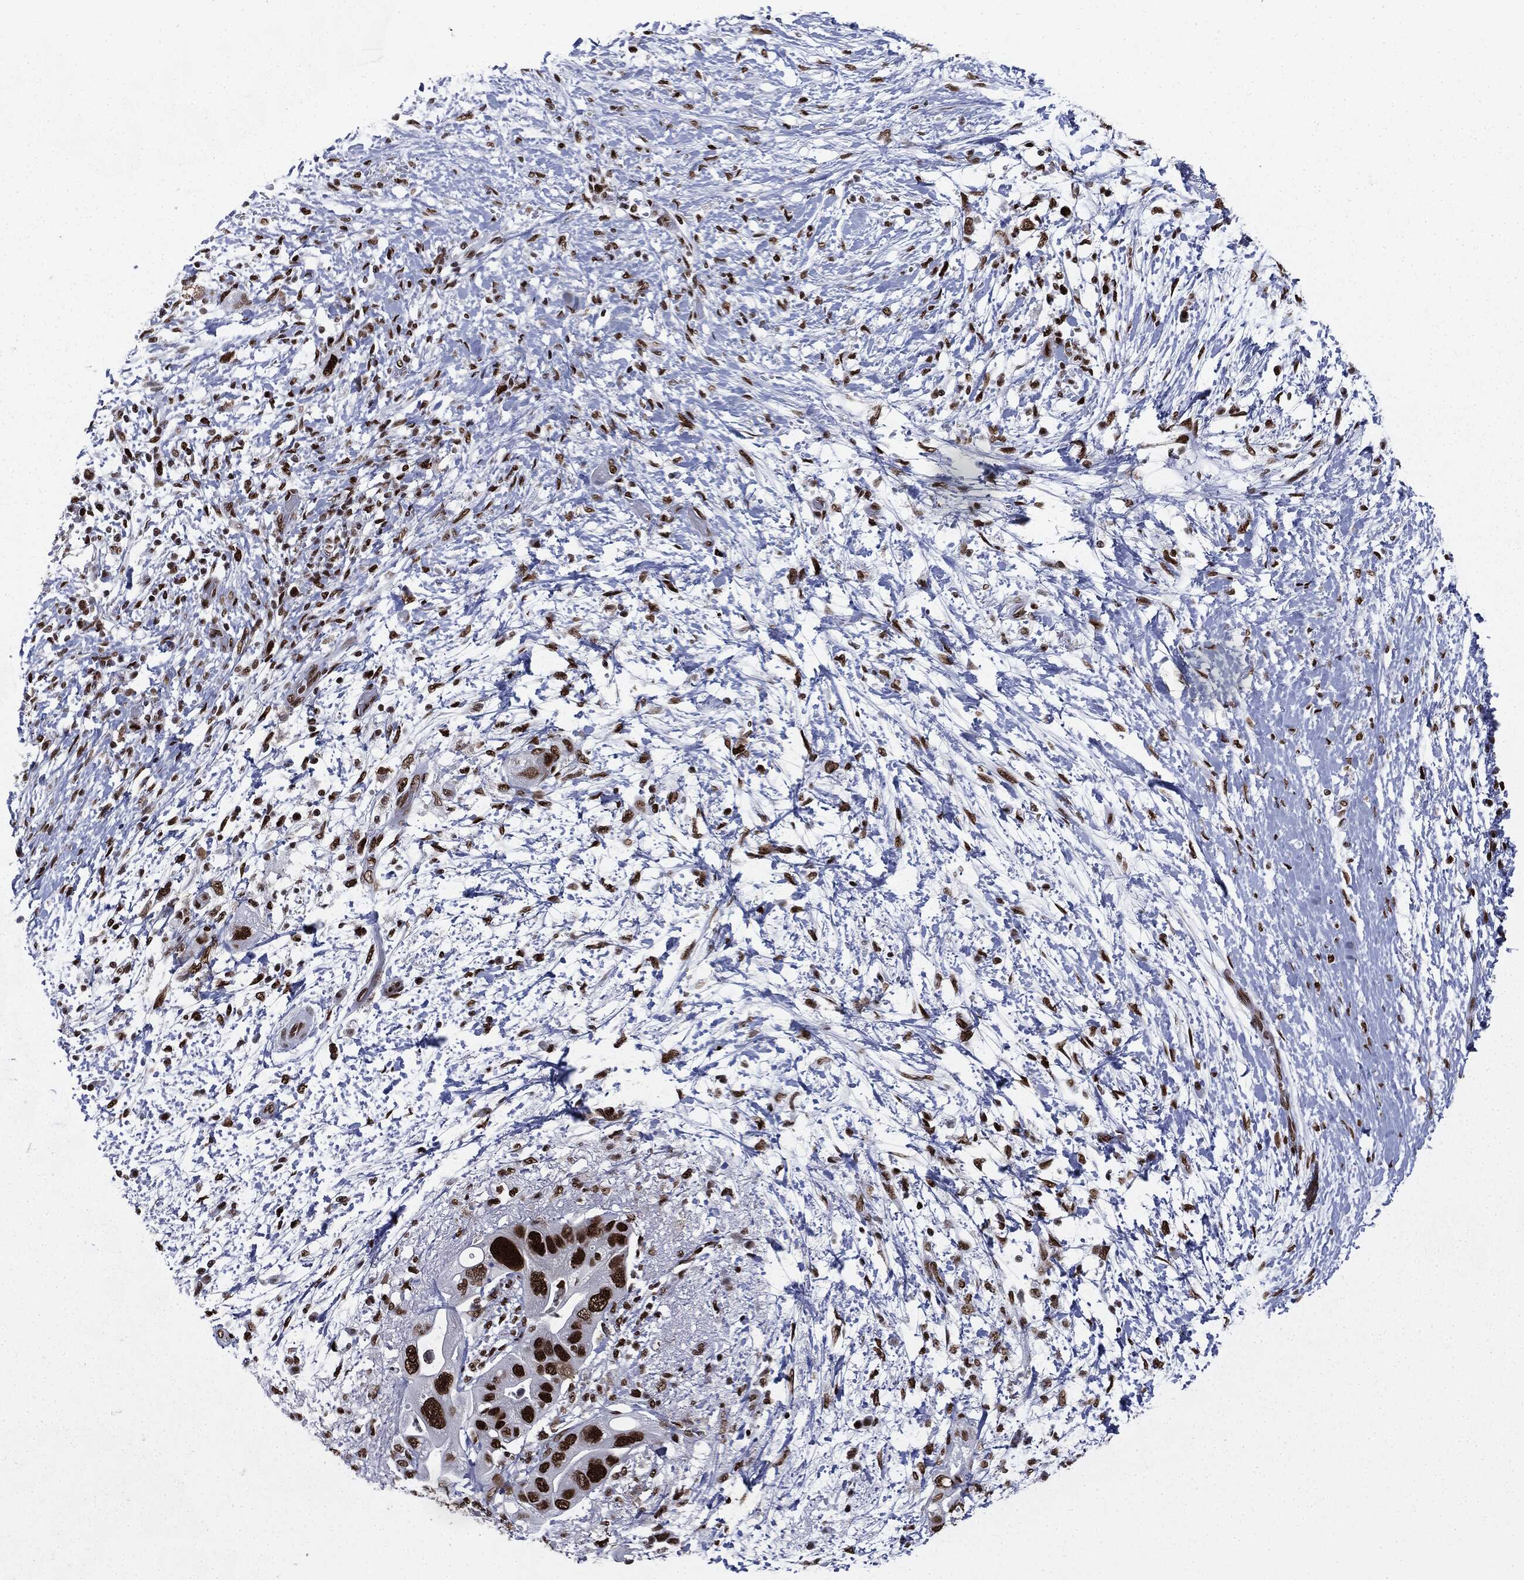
{"staining": {"intensity": "strong", "quantity": ">75%", "location": "nuclear"}, "tissue": "pancreatic cancer", "cell_type": "Tumor cells", "image_type": "cancer", "snomed": [{"axis": "morphology", "description": "Adenocarcinoma, NOS"}, {"axis": "topography", "description": "Pancreas"}], "caption": "Protein staining exhibits strong nuclear positivity in approximately >75% of tumor cells in adenocarcinoma (pancreatic). The staining is performed using DAB brown chromogen to label protein expression. The nuclei are counter-stained blue using hematoxylin.", "gene": "MSH2", "patient": {"sex": "female", "age": 72}}